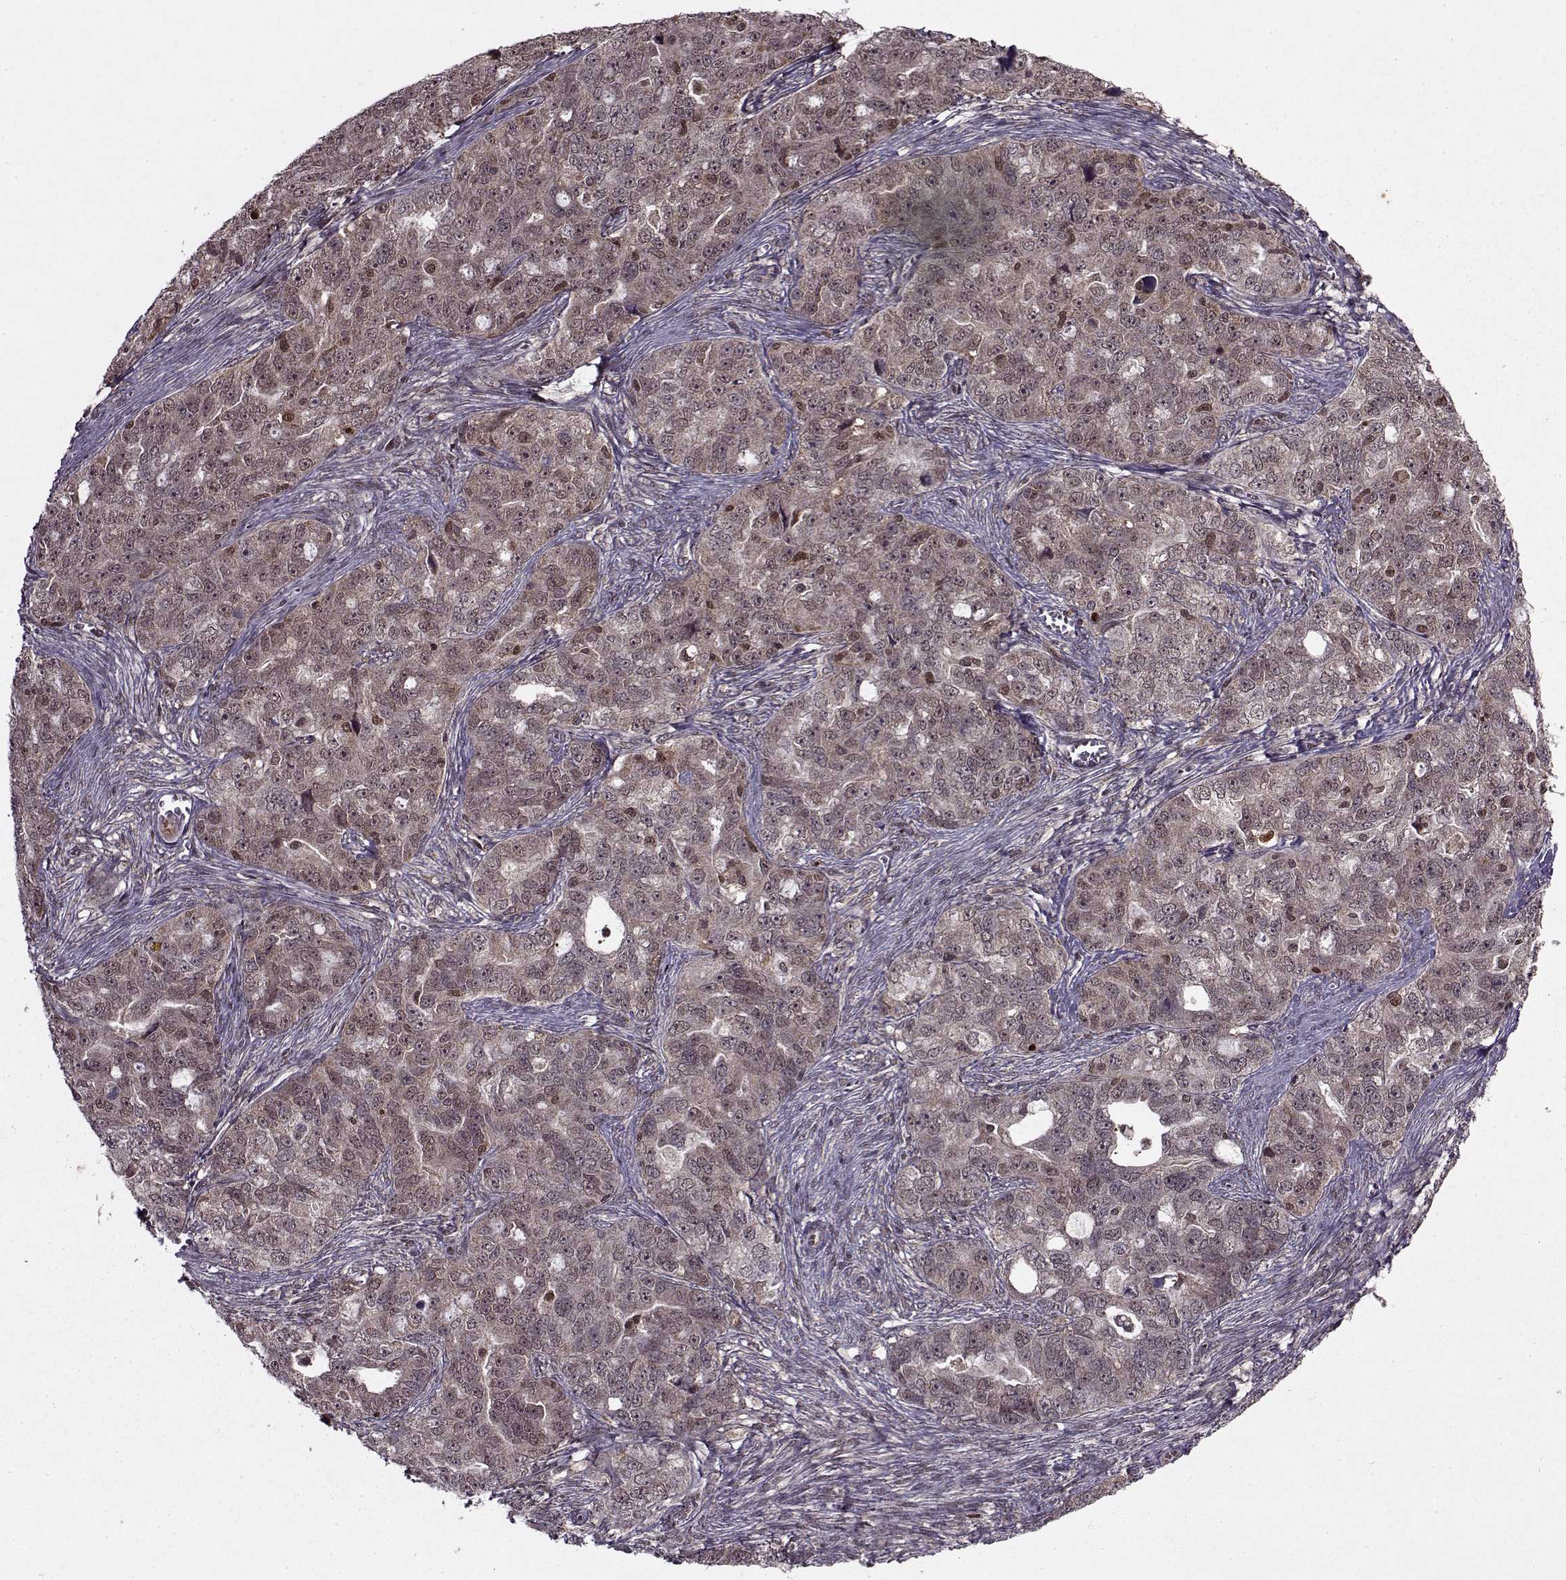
{"staining": {"intensity": "weak", "quantity": ">75%", "location": "cytoplasmic/membranous"}, "tissue": "ovarian cancer", "cell_type": "Tumor cells", "image_type": "cancer", "snomed": [{"axis": "morphology", "description": "Cystadenocarcinoma, serous, NOS"}, {"axis": "topography", "description": "Ovary"}], "caption": "The photomicrograph reveals immunohistochemical staining of ovarian serous cystadenocarcinoma. There is weak cytoplasmic/membranous positivity is appreciated in approximately >75% of tumor cells.", "gene": "PSMA7", "patient": {"sex": "female", "age": 51}}